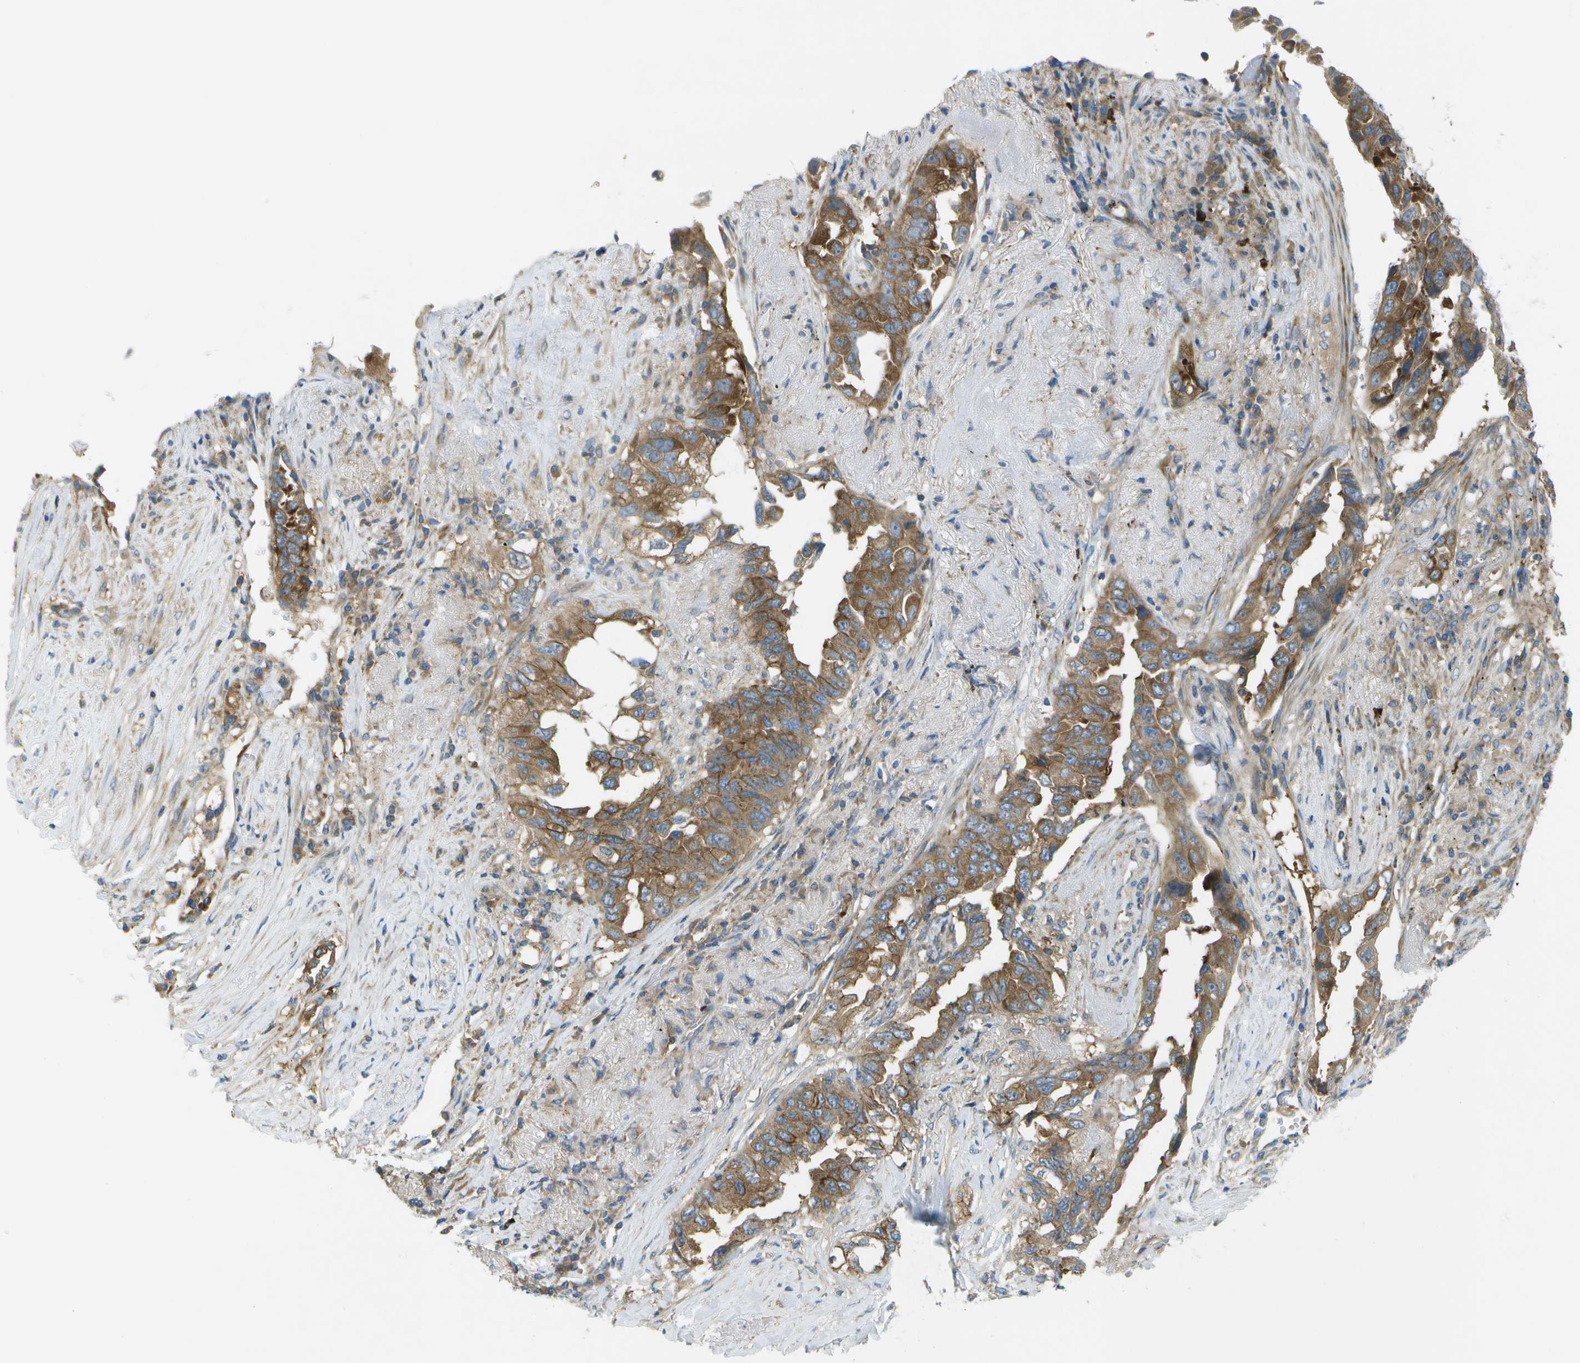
{"staining": {"intensity": "moderate", "quantity": ">75%", "location": "cytoplasmic/membranous"}, "tissue": "lung cancer", "cell_type": "Tumor cells", "image_type": "cancer", "snomed": [{"axis": "morphology", "description": "Adenocarcinoma, NOS"}, {"axis": "topography", "description": "Lung"}], "caption": "DAB (3,3'-diaminobenzidine) immunohistochemical staining of human lung cancer displays moderate cytoplasmic/membranous protein positivity in about >75% of tumor cells.", "gene": "WNK2", "patient": {"sex": "female", "age": 51}}